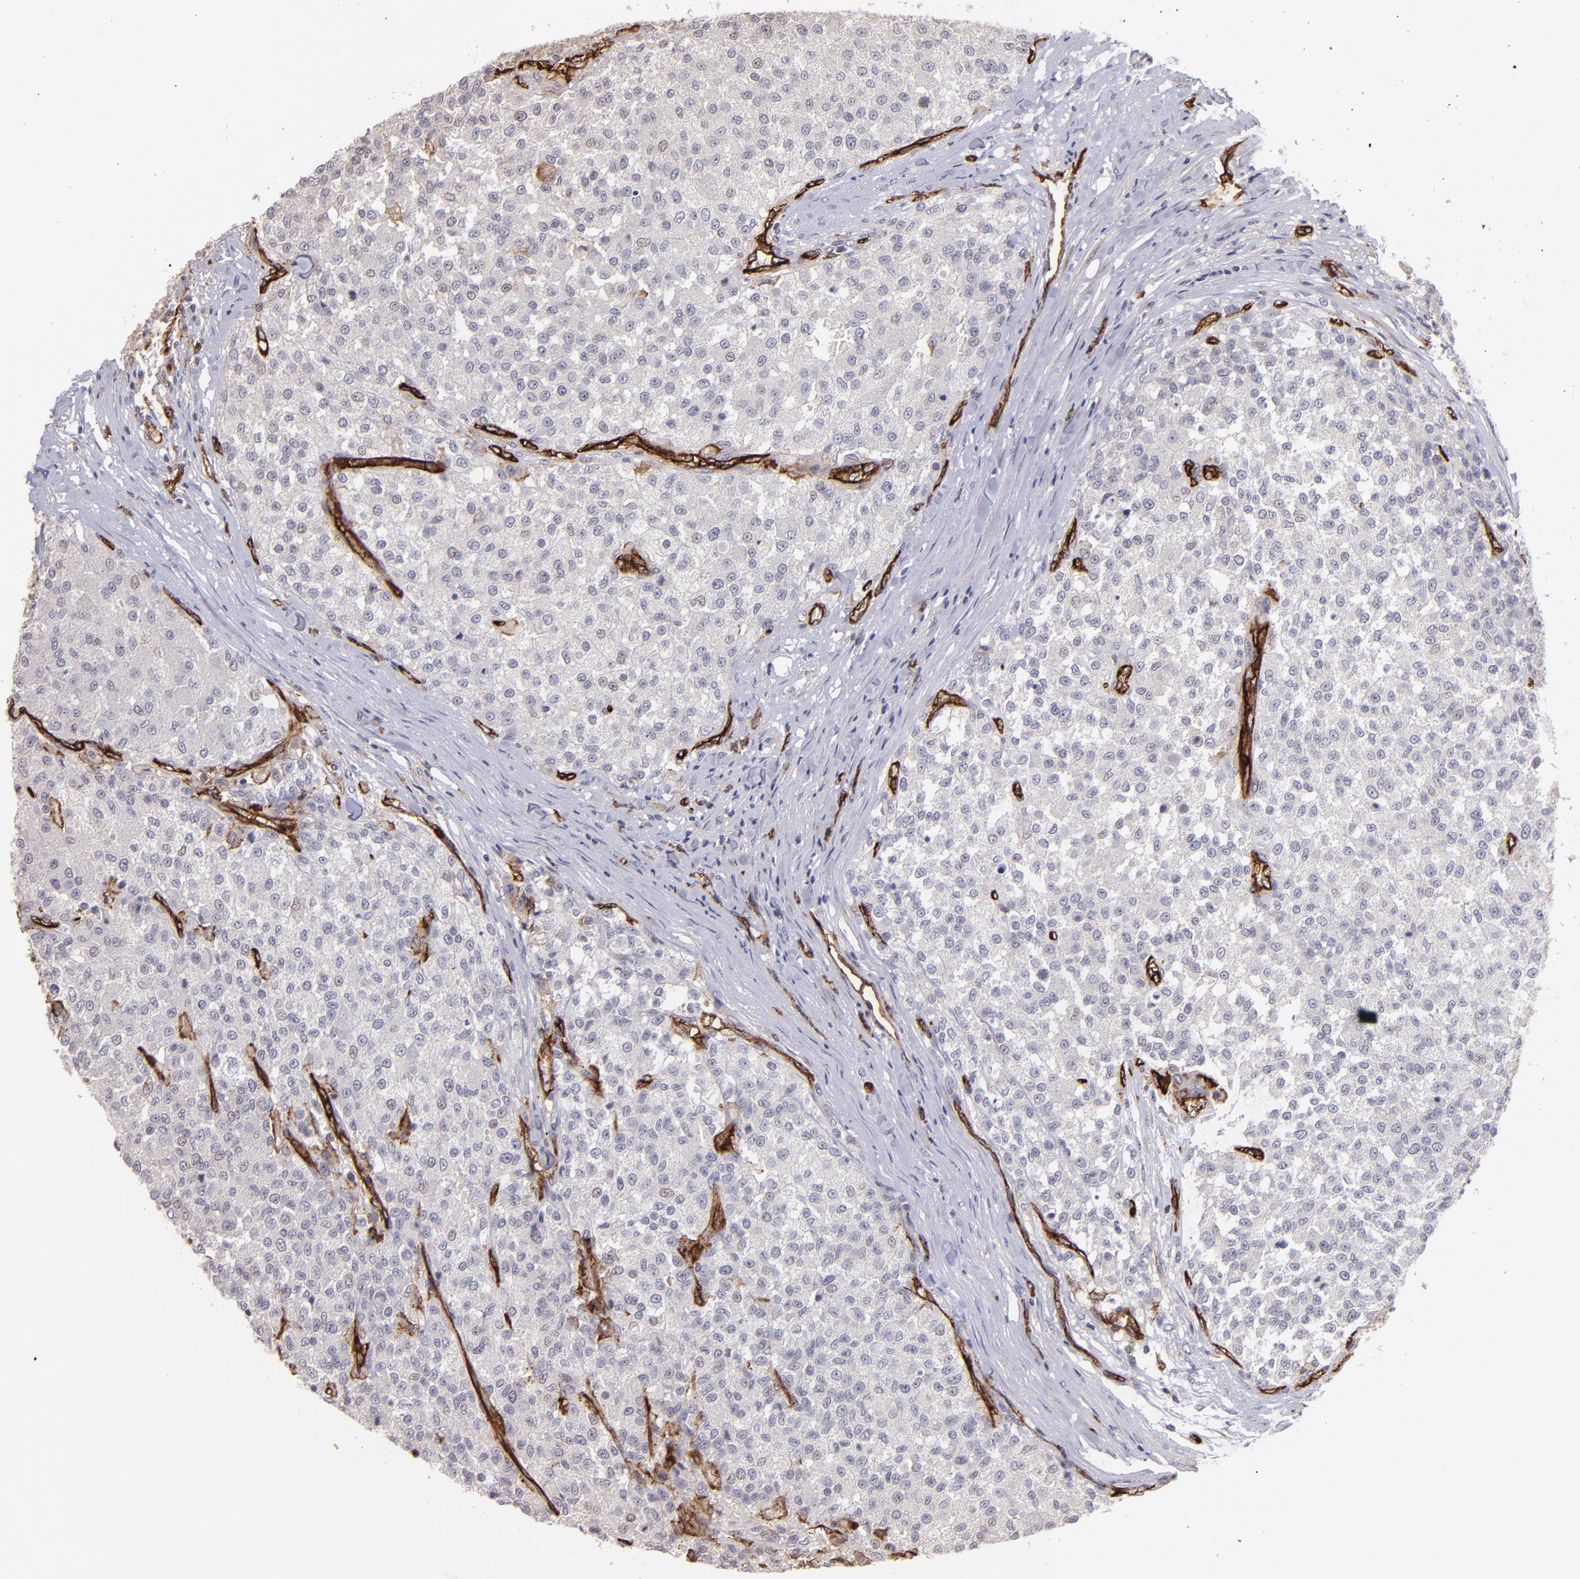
{"staining": {"intensity": "negative", "quantity": "none", "location": "none"}, "tissue": "testis cancer", "cell_type": "Tumor cells", "image_type": "cancer", "snomed": [{"axis": "morphology", "description": "Seminoma, NOS"}, {"axis": "topography", "description": "Testis"}], "caption": "Tumor cells show no significant protein positivity in testis cancer.", "gene": "DYSF", "patient": {"sex": "male", "age": 59}}